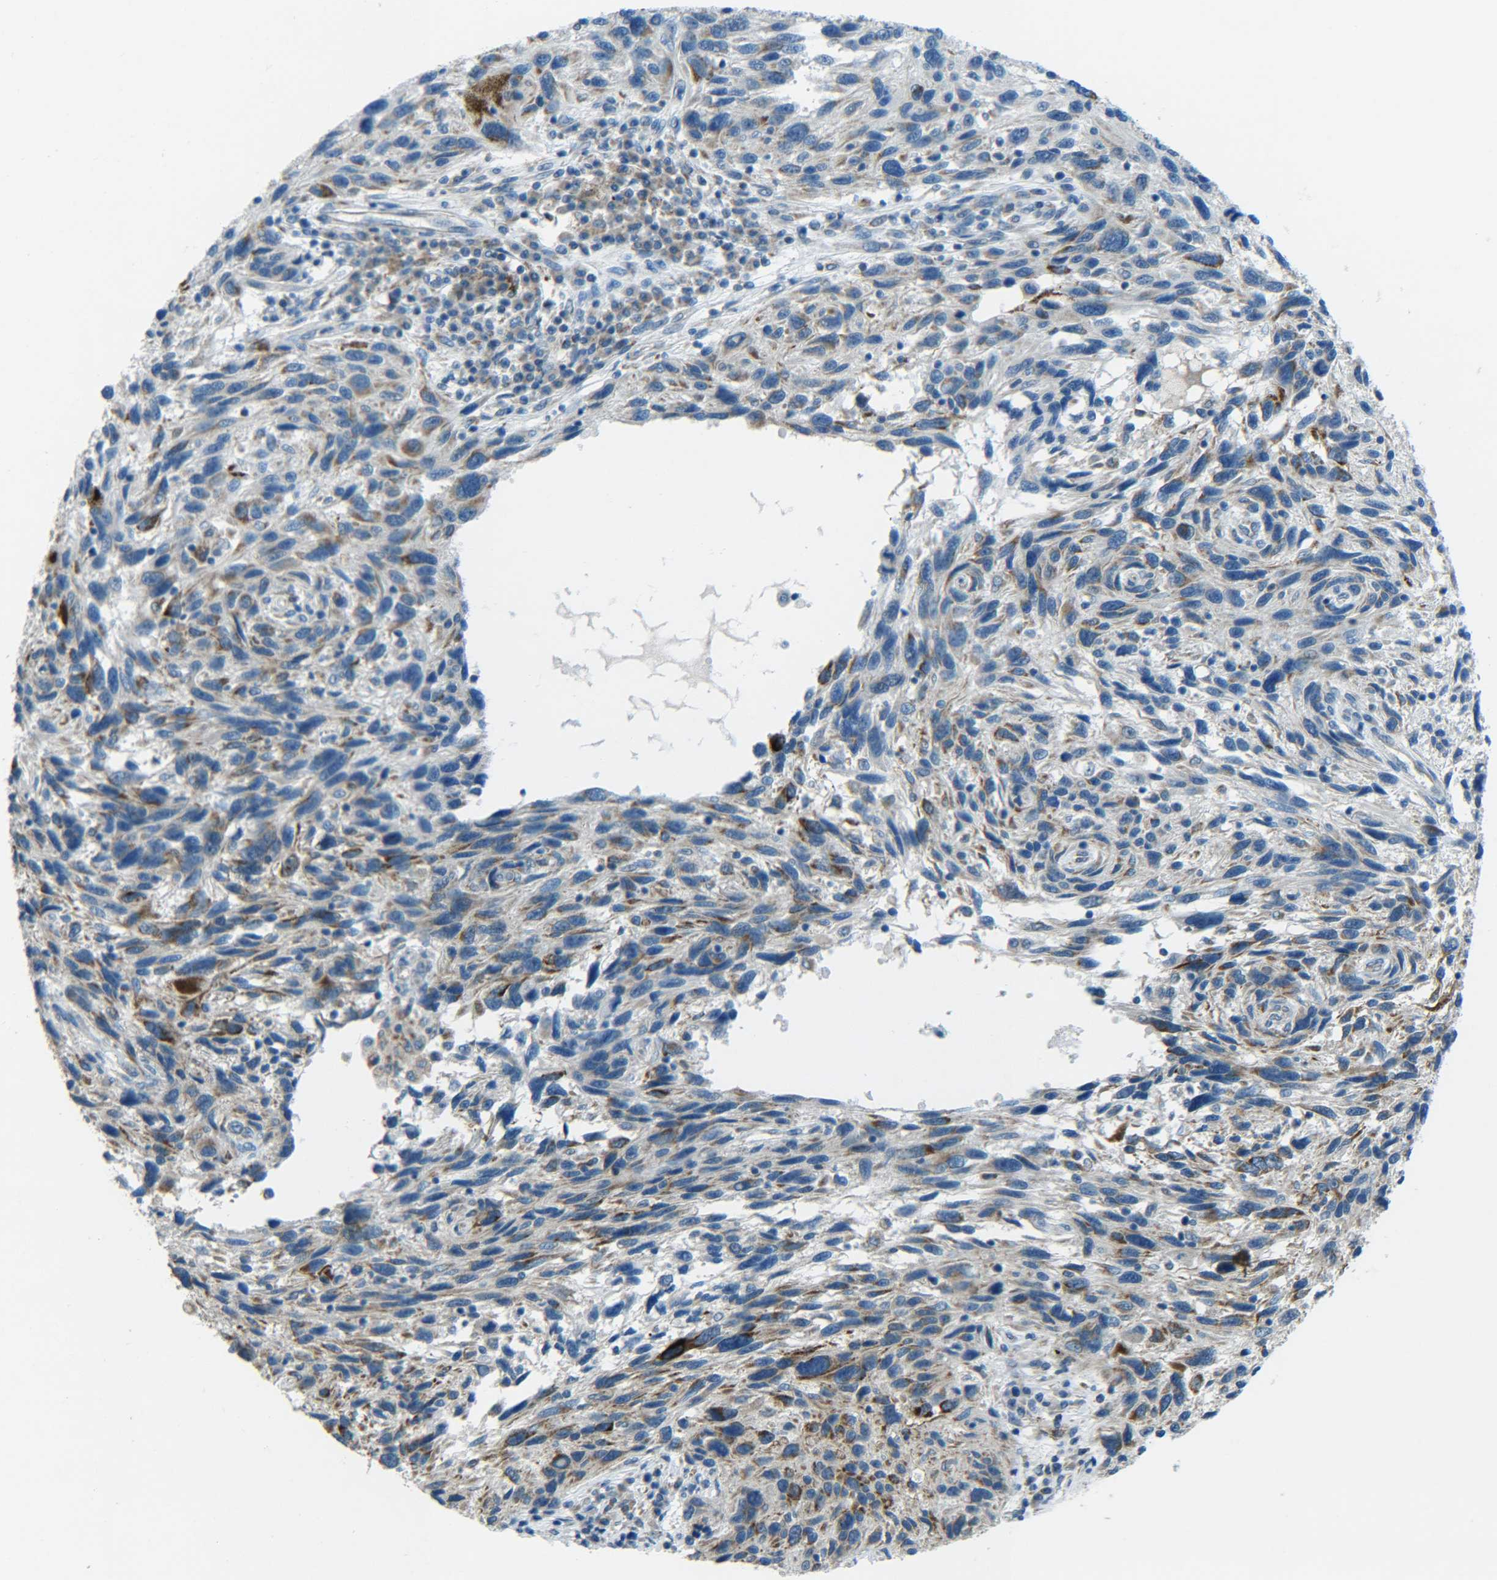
{"staining": {"intensity": "moderate", "quantity": ">75%", "location": "cytoplasmic/membranous"}, "tissue": "melanoma", "cell_type": "Tumor cells", "image_type": "cancer", "snomed": [{"axis": "morphology", "description": "Malignant melanoma, NOS"}, {"axis": "topography", "description": "Skin"}], "caption": "This histopathology image exhibits IHC staining of melanoma, with medium moderate cytoplasmic/membranous staining in approximately >75% of tumor cells.", "gene": "CYB5R1", "patient": {"sex": "male", "age": 53}}